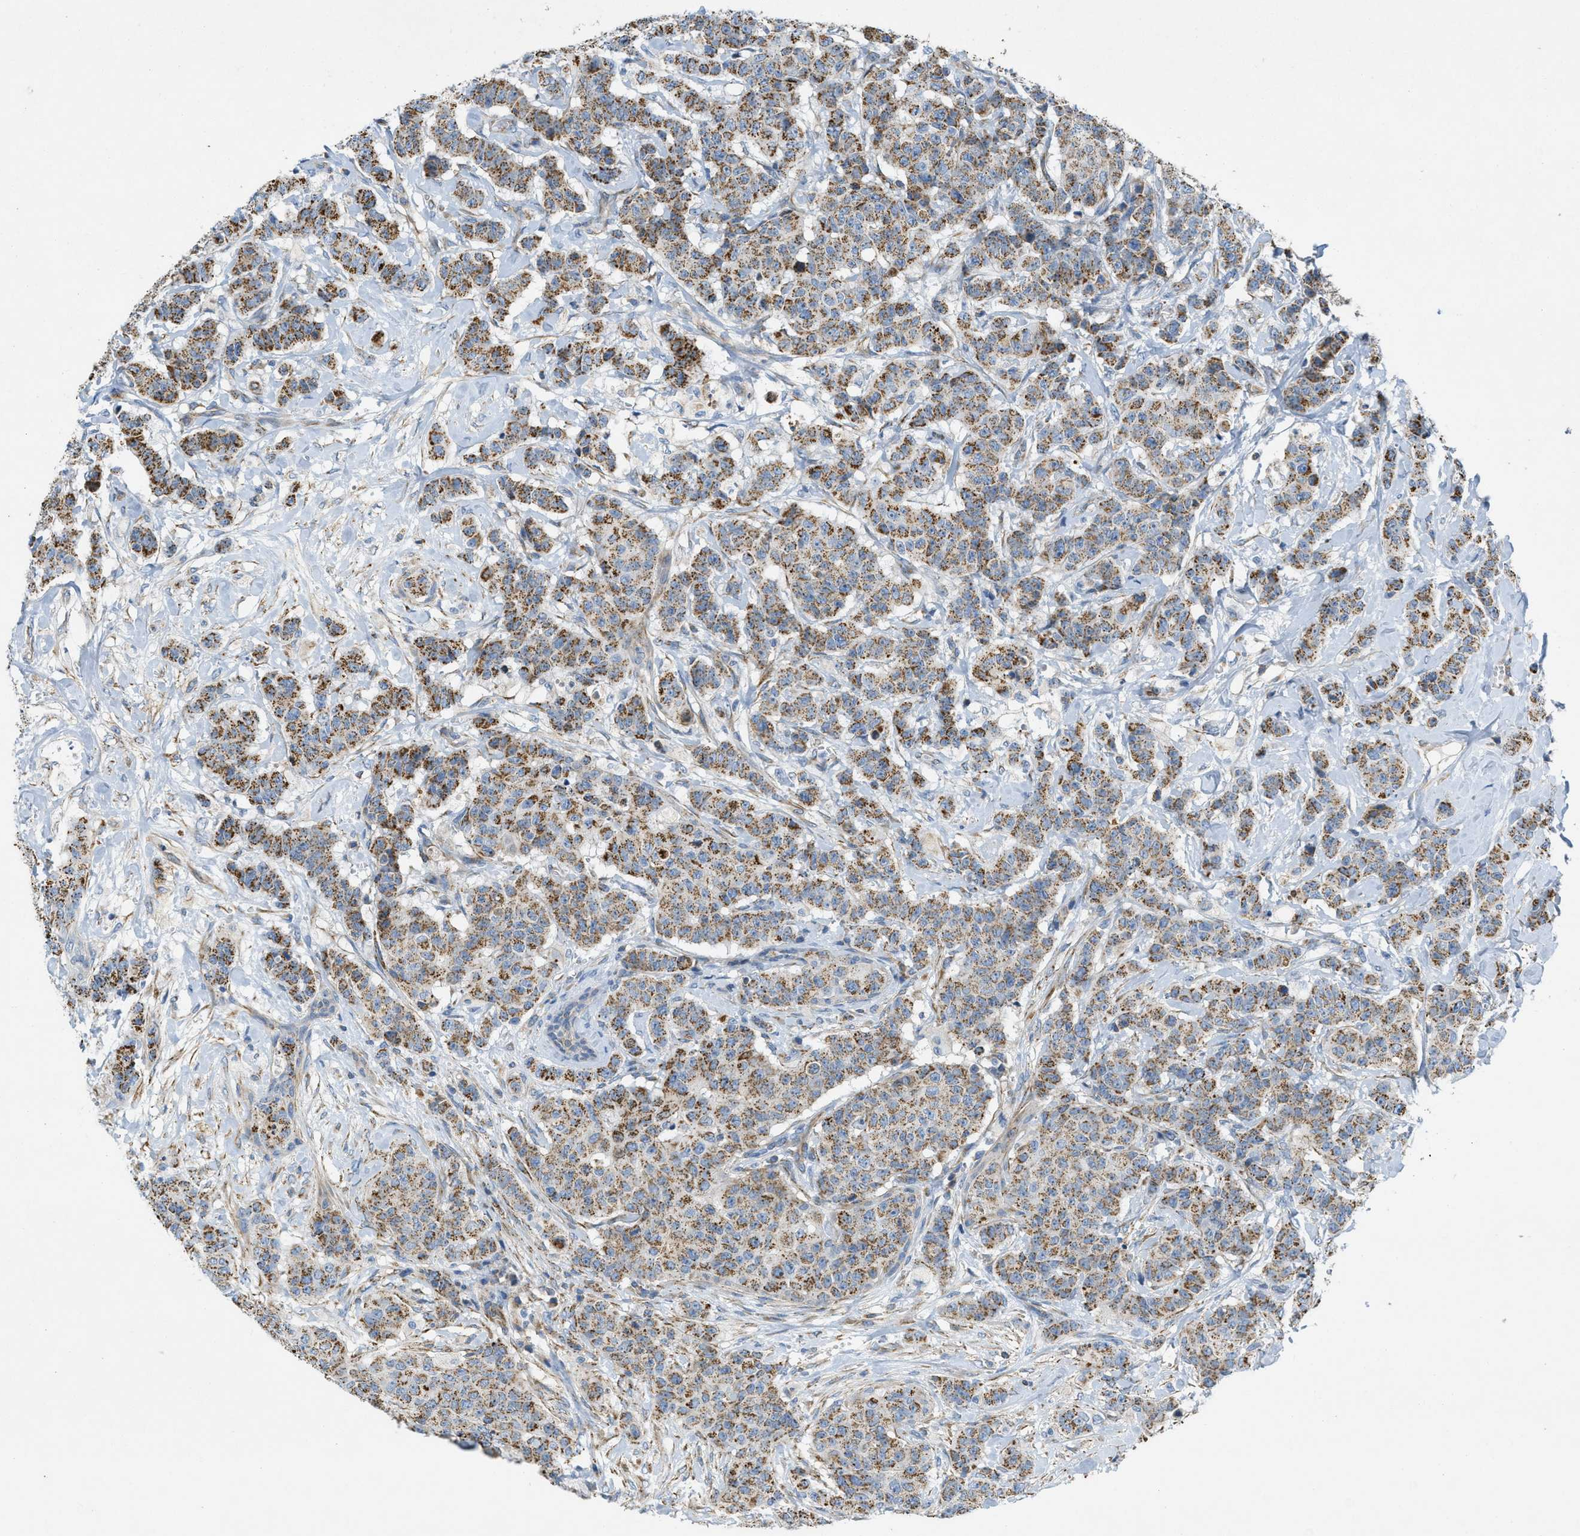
{"staining": {"intensity": "strong", "quantity": ">75%", "location": "cytoplasmic/membranous"}, "tissue": "breast cancer", "cell_type": "Tumor cells", "image_type": "cancer", "snomed": [{"axis": "morphology", "description": "Normal tissue, NOS"}, {"axis": "morphology", "description": "Duct carcinoma"}, {"axis": "topography", "description": "Breast"}], "caption": "High-power microscopy captured an immunohistochemistry (IHC) image of breast cancer (infiltrating ductal carcinoma), revealing strong cytoplasmic/membranous expression in about >75% of tumor cells. (DAB IHC with brightfield microscopy, high magnification).", "gene": "BTN3A1", "patient": {"sex": "female", "age": 40}}